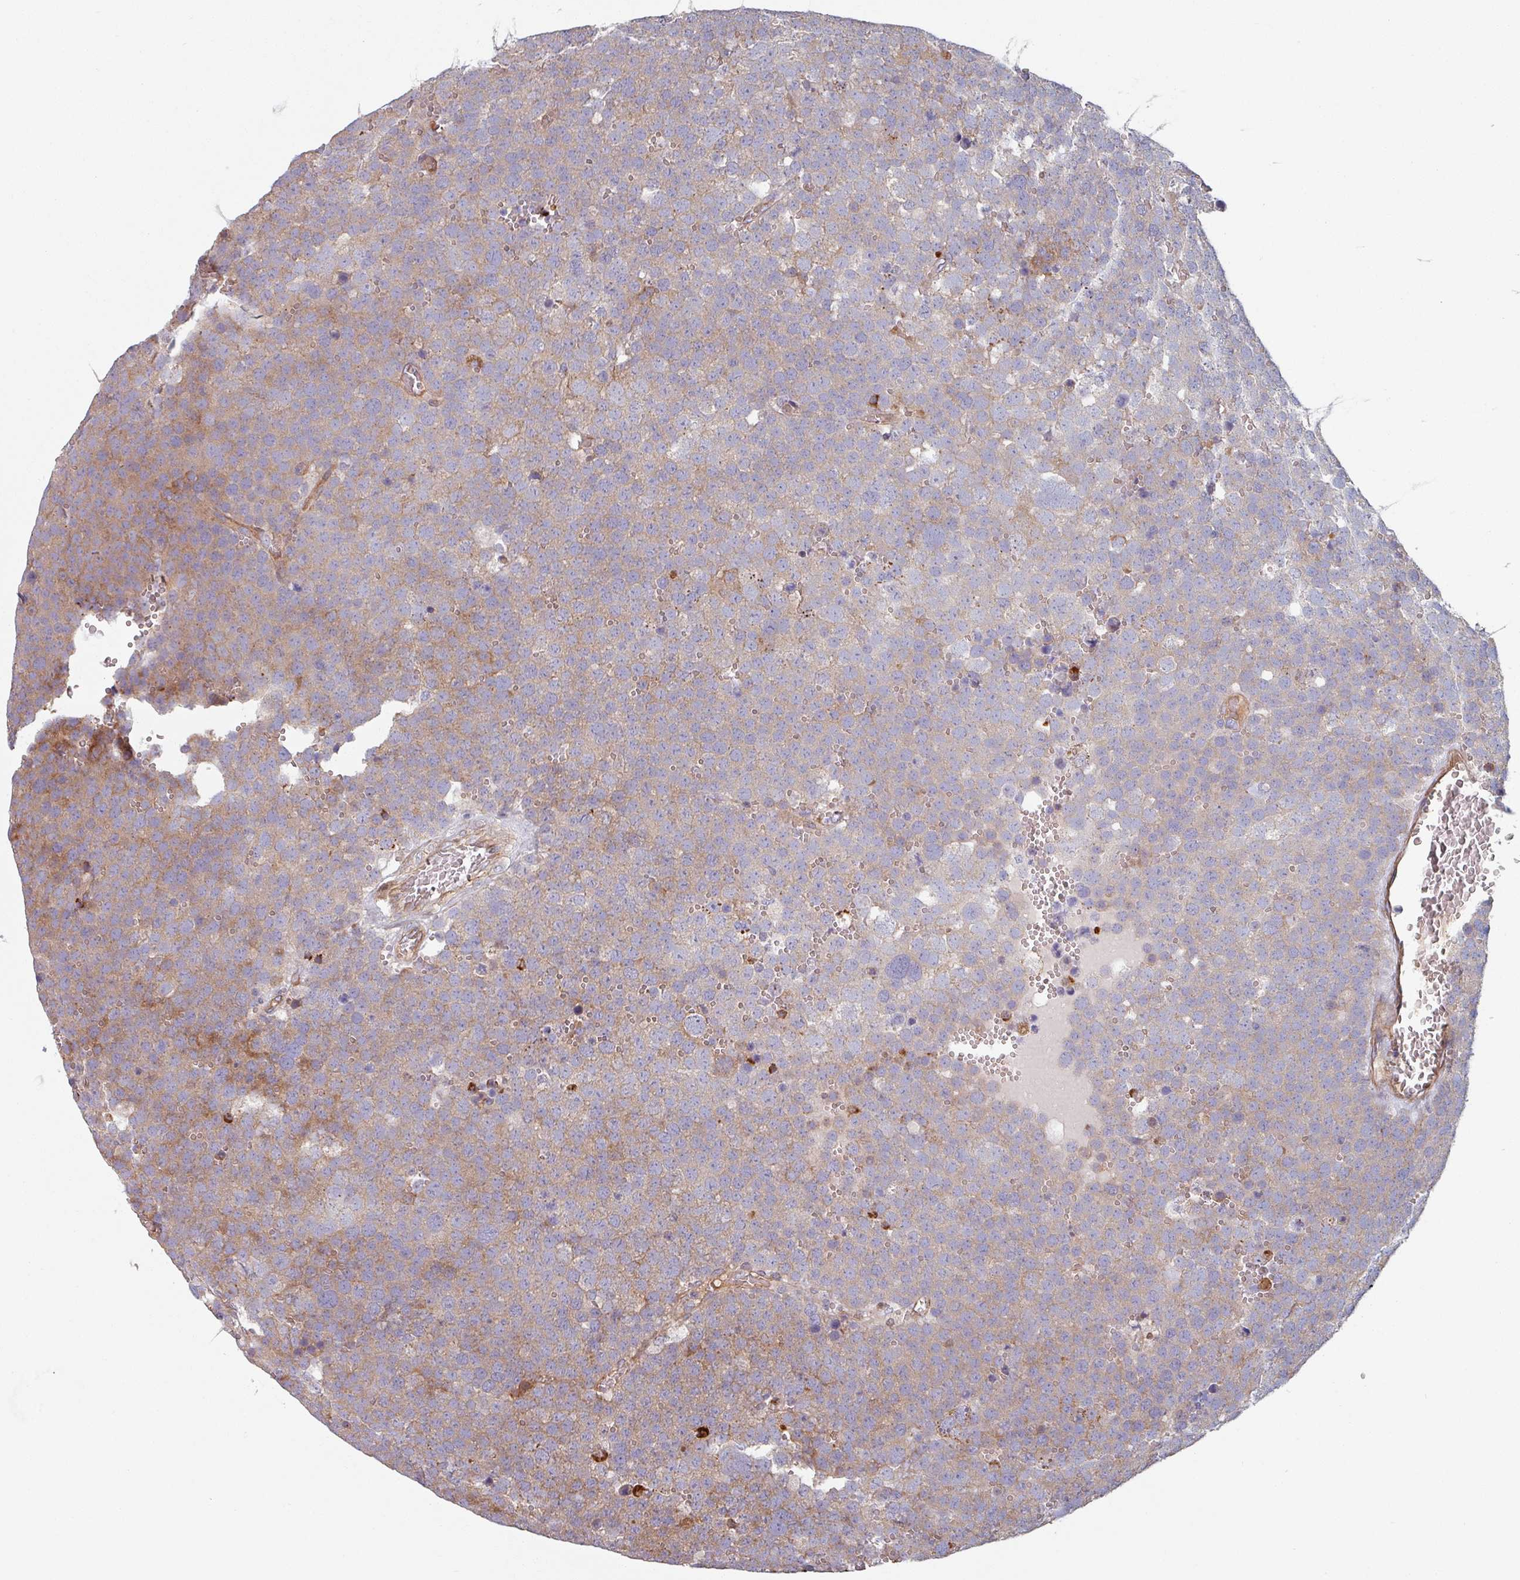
{"staining": {"intensity": "weak", "quantity": "25%-75%", "location": "cytoplasmic/membranous"}, "tissue": "testis cancer", "cell_type": "Tumor cells", "image_type": "cancer", "snomed": [{"axis": "morphology", "description": "Seminoma, NOS"}, {"axis": "topography", "description": "Testis"}], "caption": "This is an image of immunohistochemistry (IHC) staining of testis cancer, which shows weak expression in the cytoplasmic/membranous of tumor cells.", "gene": "C4BPB", "patient": {"sex": "male", "age": 71}}